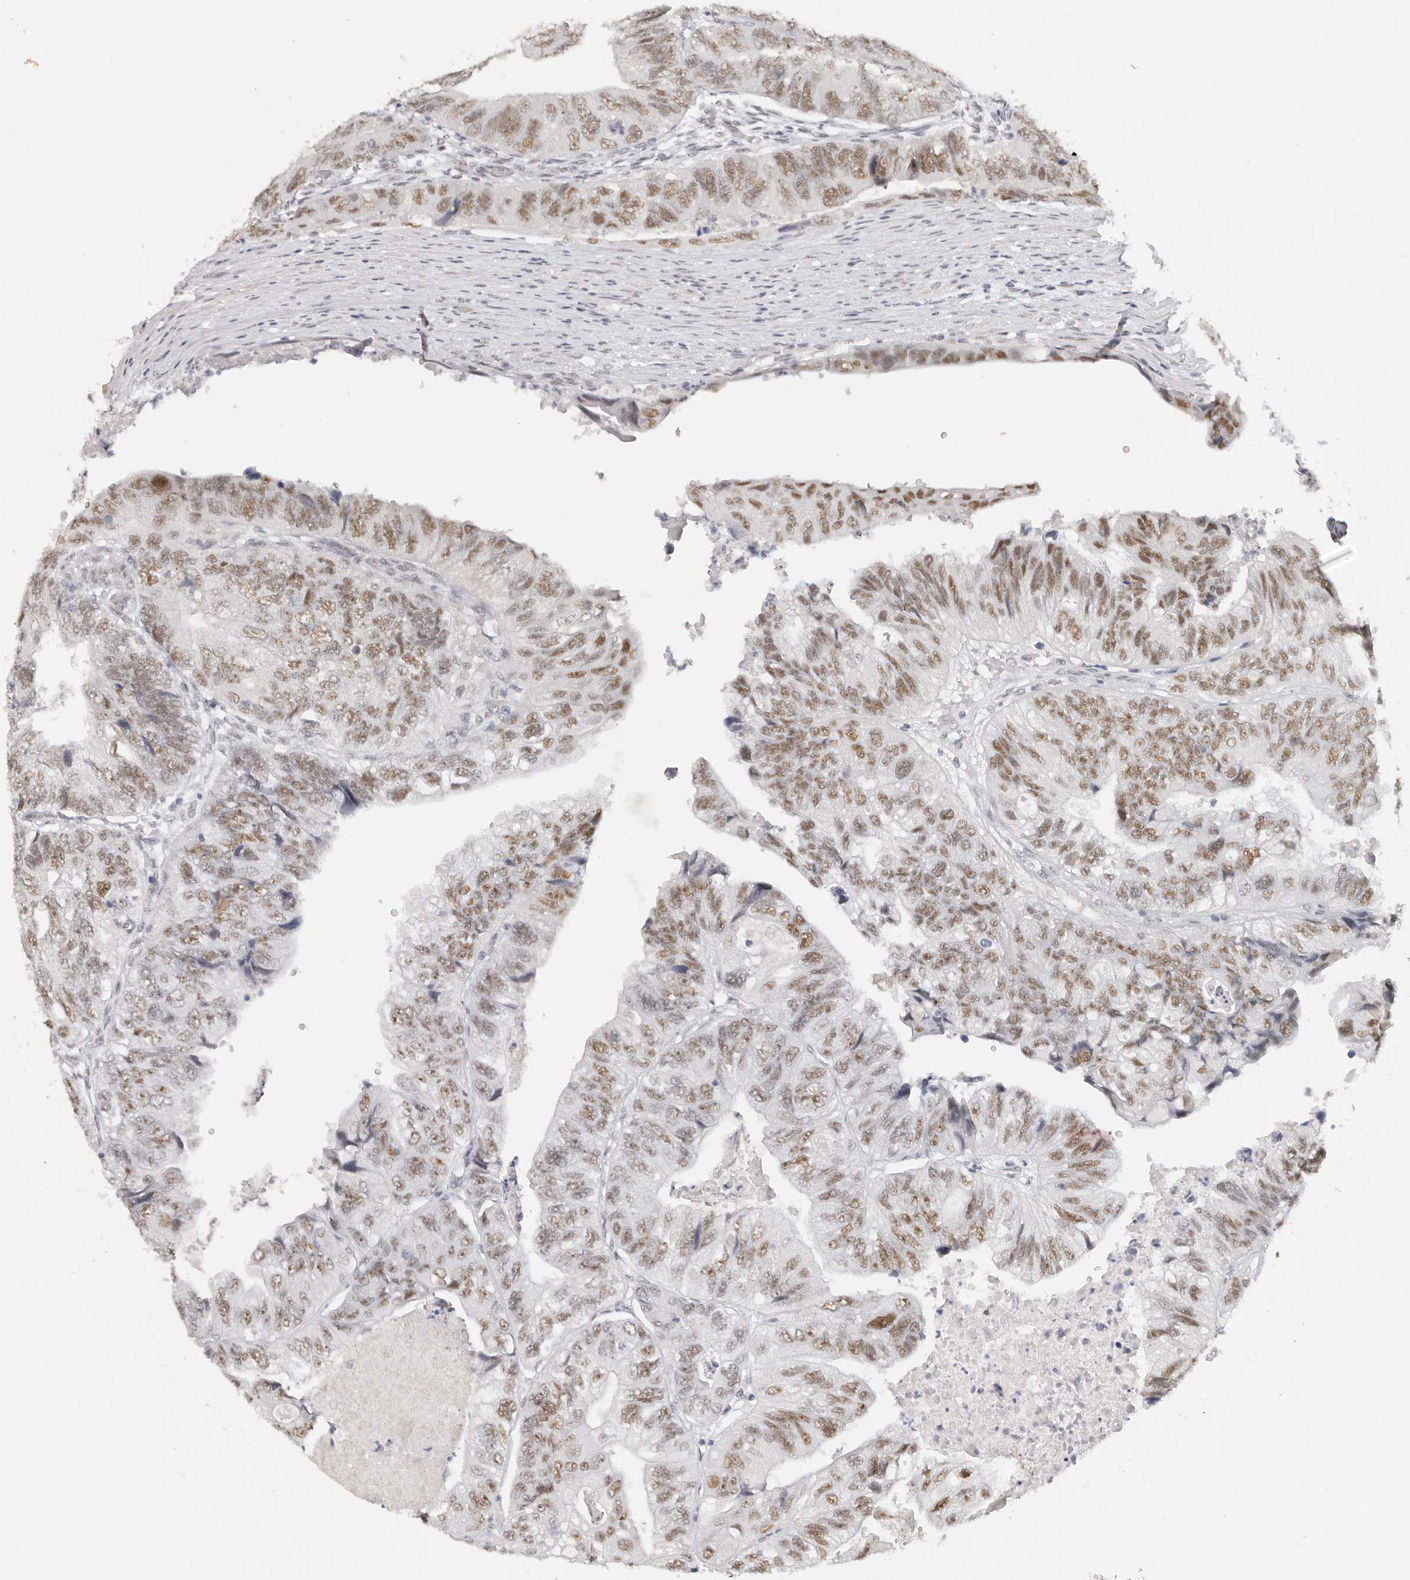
{"staining": {"intensity": "moderate", "quantity": ">75%", "location": "nuclear"}, "tissue": "colorectal cancer", "cell_type": "Tumor cells", "image_type": "cancer", "snomed": [{"axis": "morphology", "description": "Adenocarcinoma, NOS"}, {"axis": "topography", "description": "Rectum"}], "caption": "A brown stain shows moderate nuclear staining of a protein in colorectal cancer (adenocarcinoma) tumor cells.", "gene": "LARP7", "patient": {"sex": "male", "age": 63}}